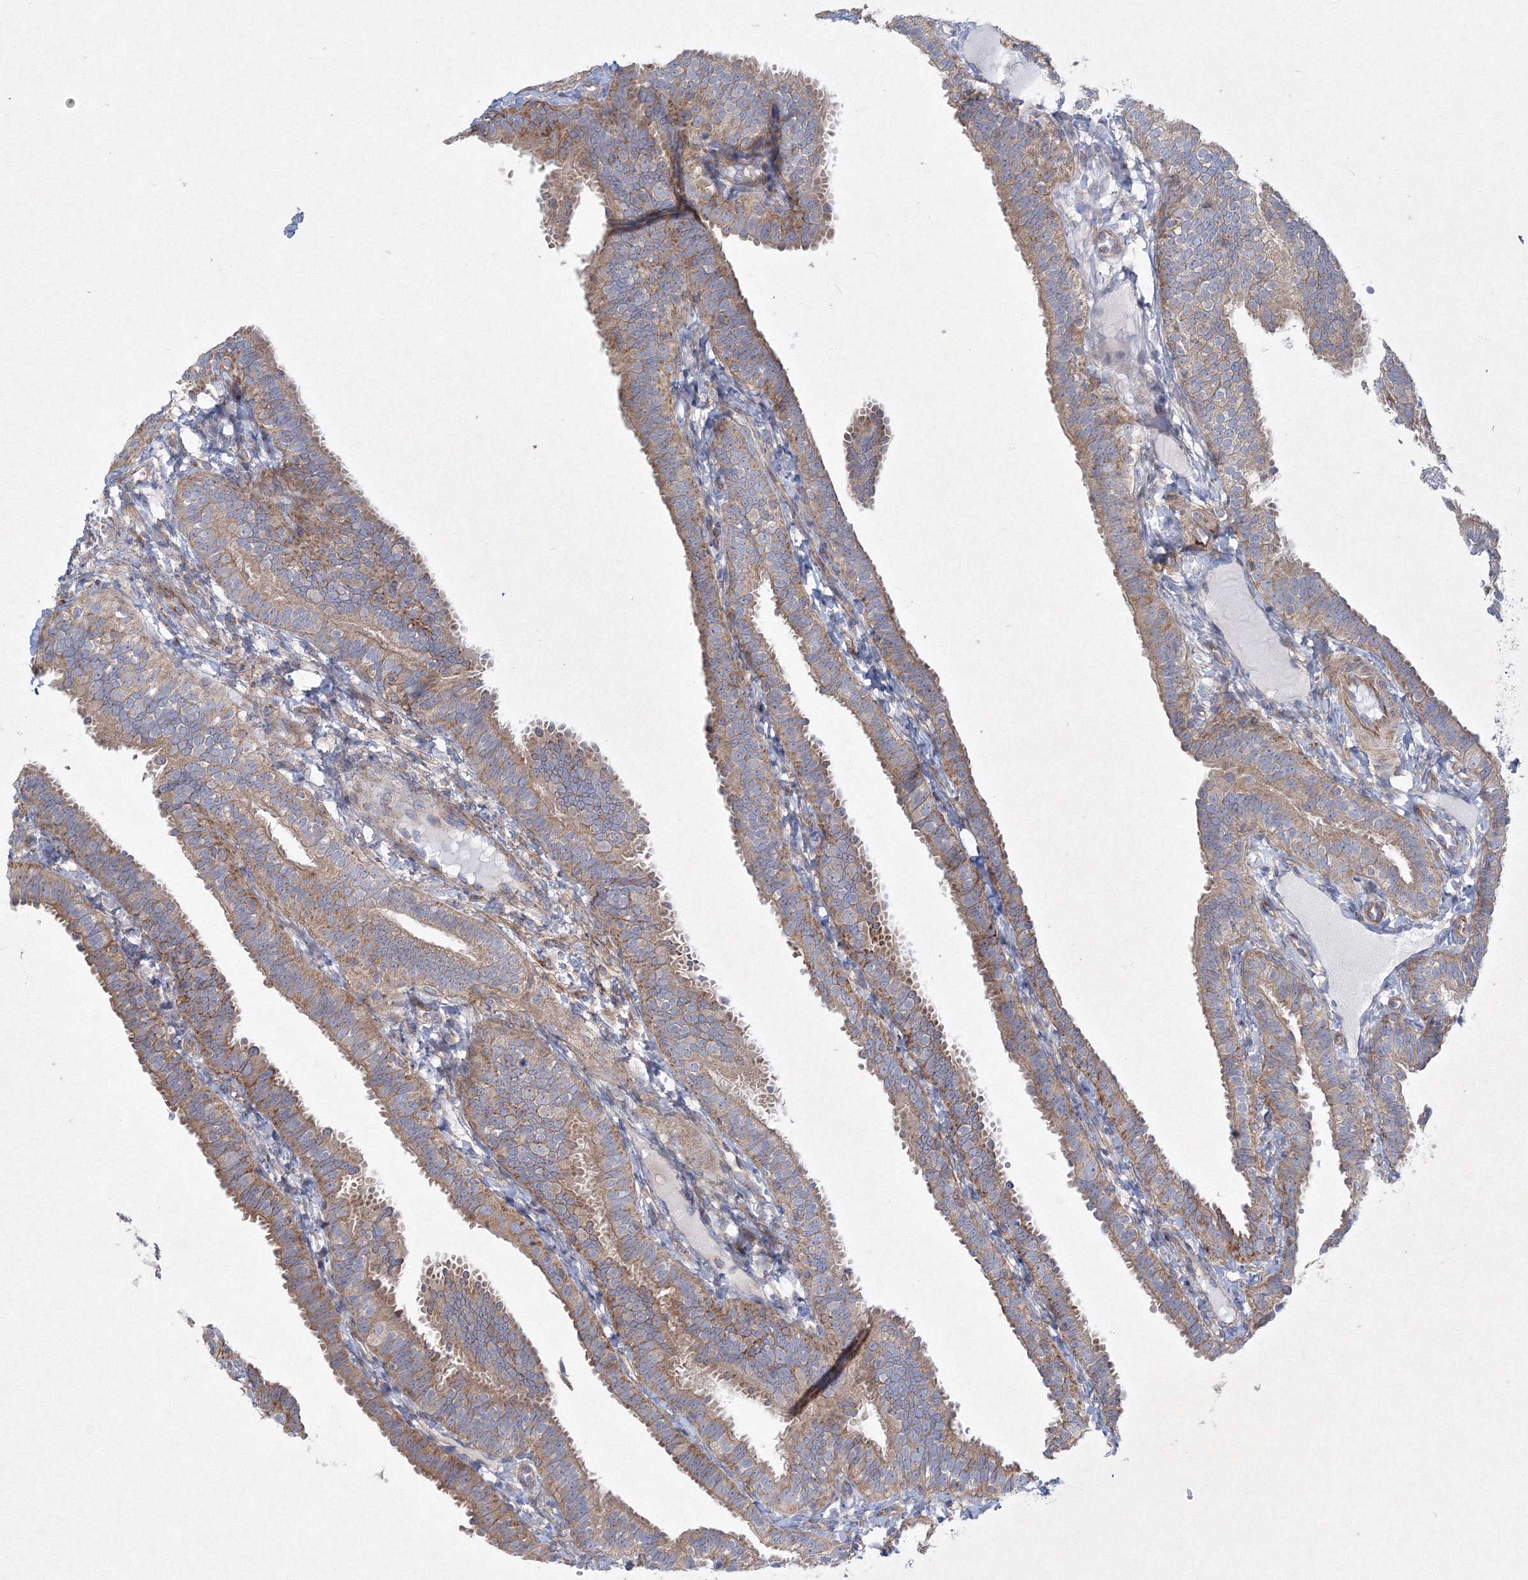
{"staining": {"intensity": "moderate", "quantity": ">75%", "location": "cytoplasmic/membranous"}, "tissue": "fallopian tube", "cell_type": "Glandular cells", "image_type": "normal", "snomed": [{"axis": "morphology", "description": "Normal tissue, NOS"}, {"axis": "topography", "description": "Fallopian tube"}], "caption": "Protein staining reveals moderate cytoplasmic/membranous staining in approximately >75% of glandular cells in benign fallopian tube. (DAB = brown stain, brightfield microscopy at high magnification).", "gene": "WDR49", "patient": {"sex": "female", "age": 35}}